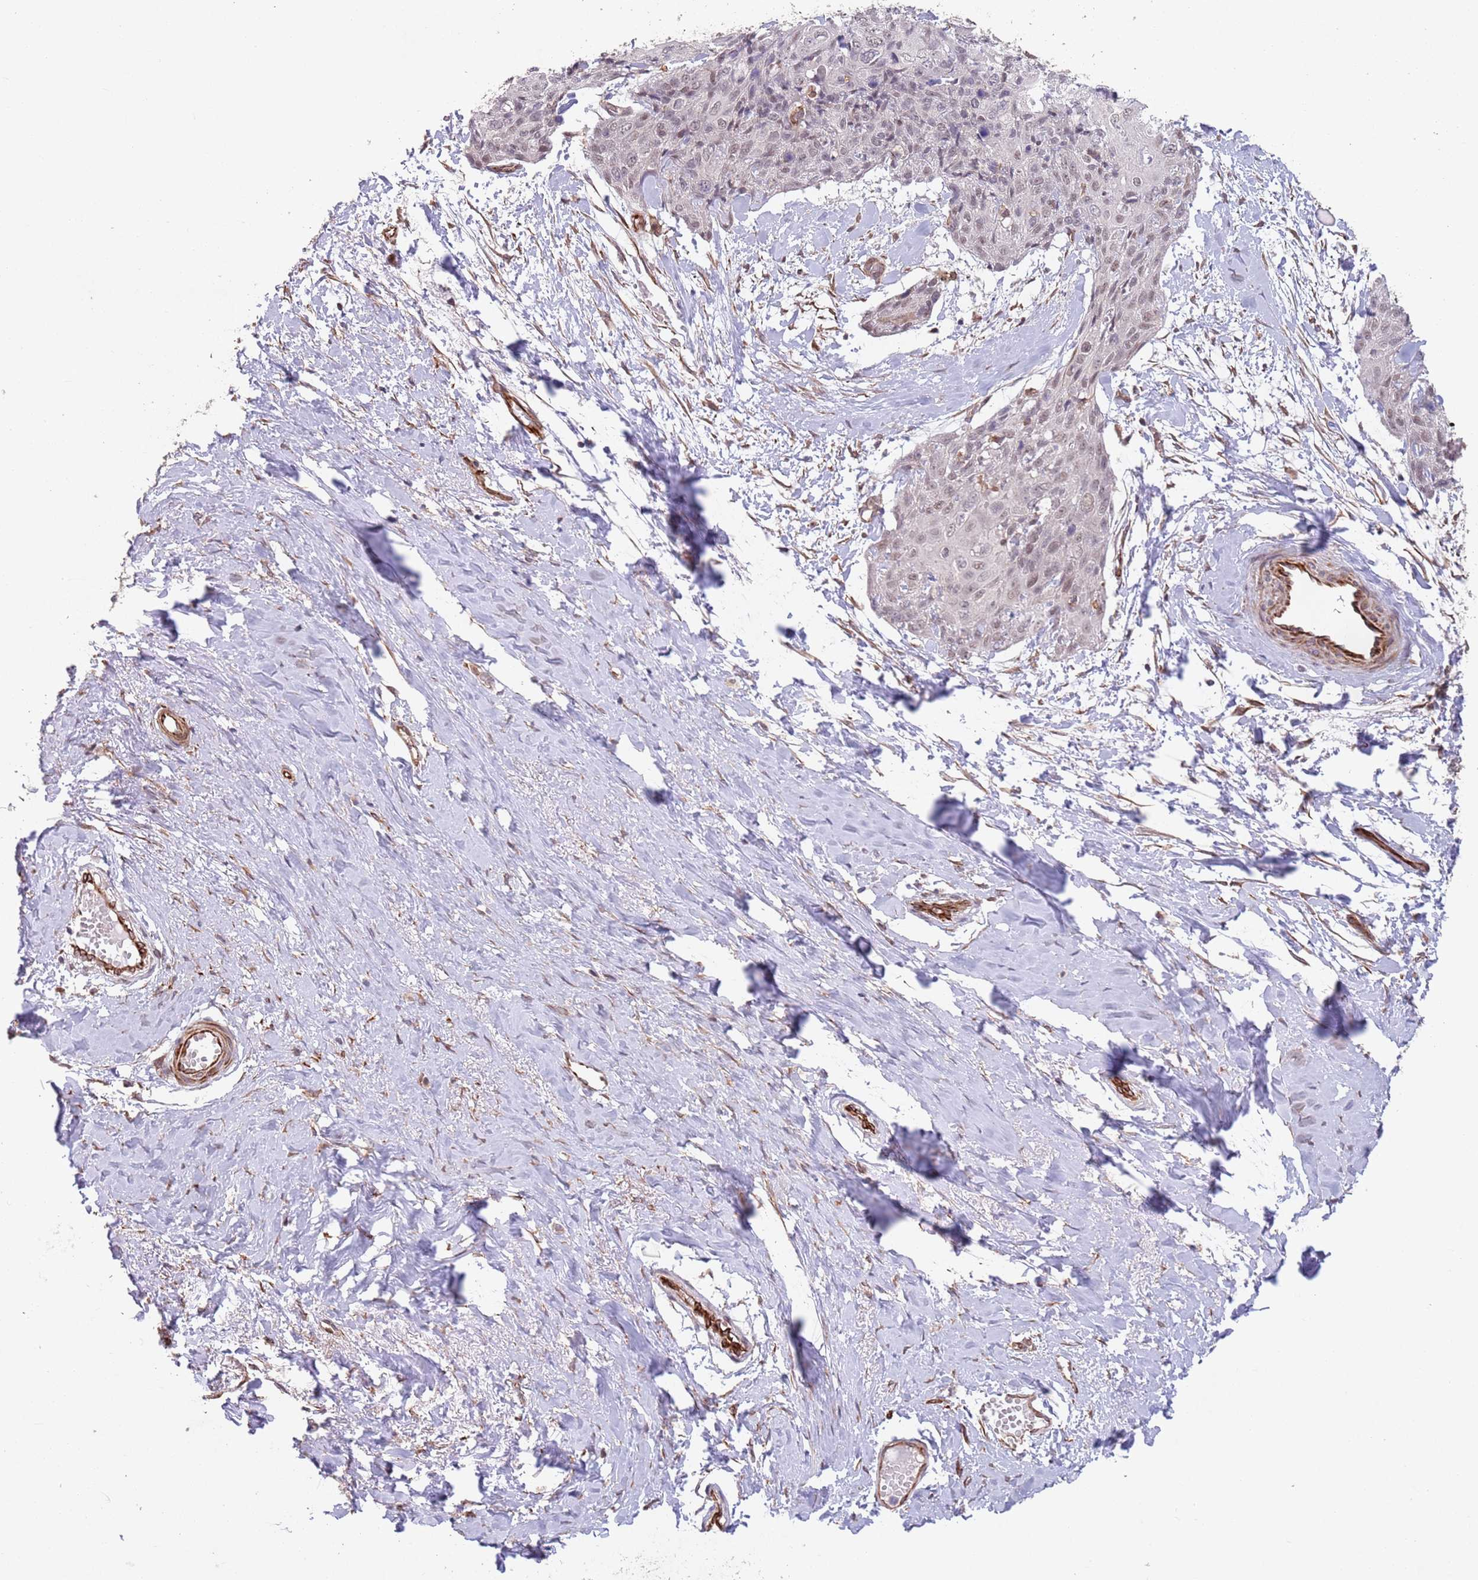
{"staining": {"intensity": "weak", "quantity": ">75%", "location": "nuclear"}, "tissue": "skin cancer", "cell_type": "Tumor cells", "image_type": "cancer", "snomed": [{"axis": "morphology", "description": "Squamous cell carcinoma, NOS"}, {"axis": "topography", "description": "Skin"}, {"axis": "topography", "description": "Vulva"}], "caption": "High-power microscopy captured an immunohistochemistry (IHC) micrograph of skin cancer, revealing weak nuclear staining in approximately >75% of tumor cells.", "gene": "CHD9", "patient": {"sex": "female", "age": 85}}